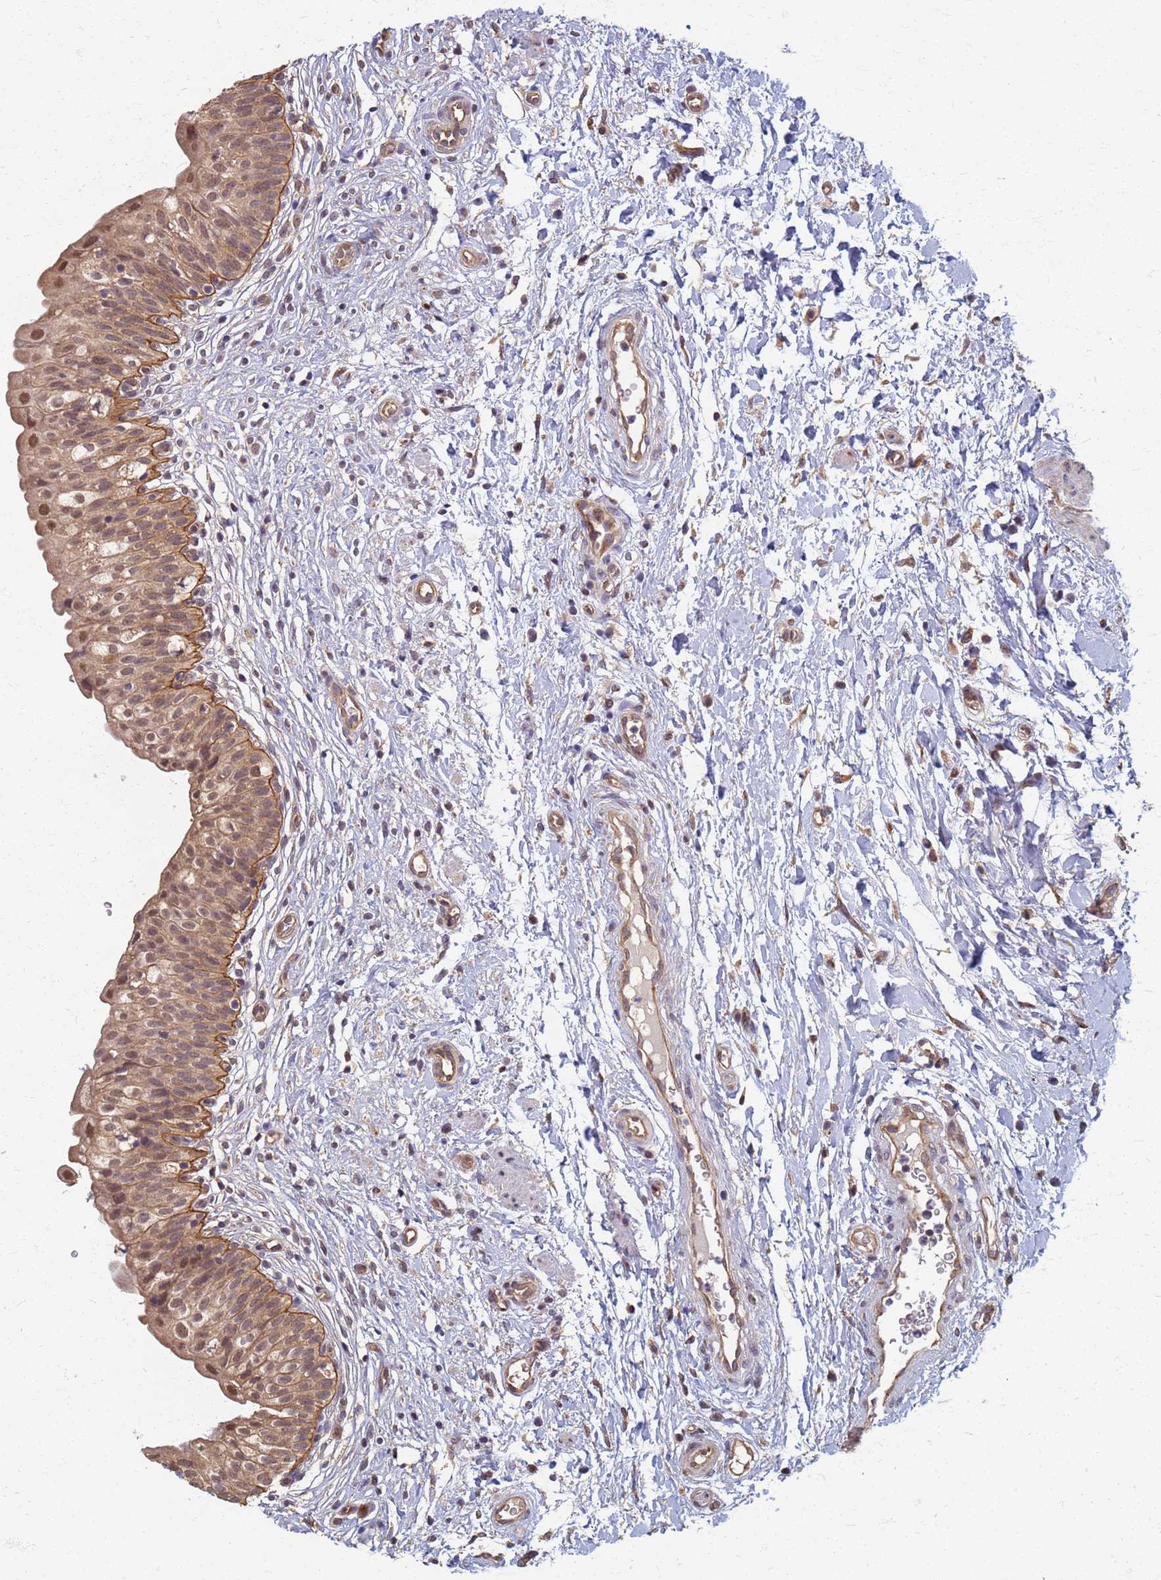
{"staining": {"intensity": "moderate", "quantity": ">75%", "location": "cytoplasmic/membranous,nuclear"}, "tissue": "urinary bladder", "cell_type": "Urothelial cells", "image_type": "normal", "snomed": [{"axis": "morphology", "description": "Normal tissue, NOS"}, {"axis": "topography", "description": "Urinary bladder"}], "caption": "DAB immunohistochemical staining of unremarkable urinary bladder shows moderate cytoplasmic/membranous,nuclear protein expression in approximately >75% of urothelial cells.", "gene": "ITGB4", "patient": {"sex": "male", "age": 55}}